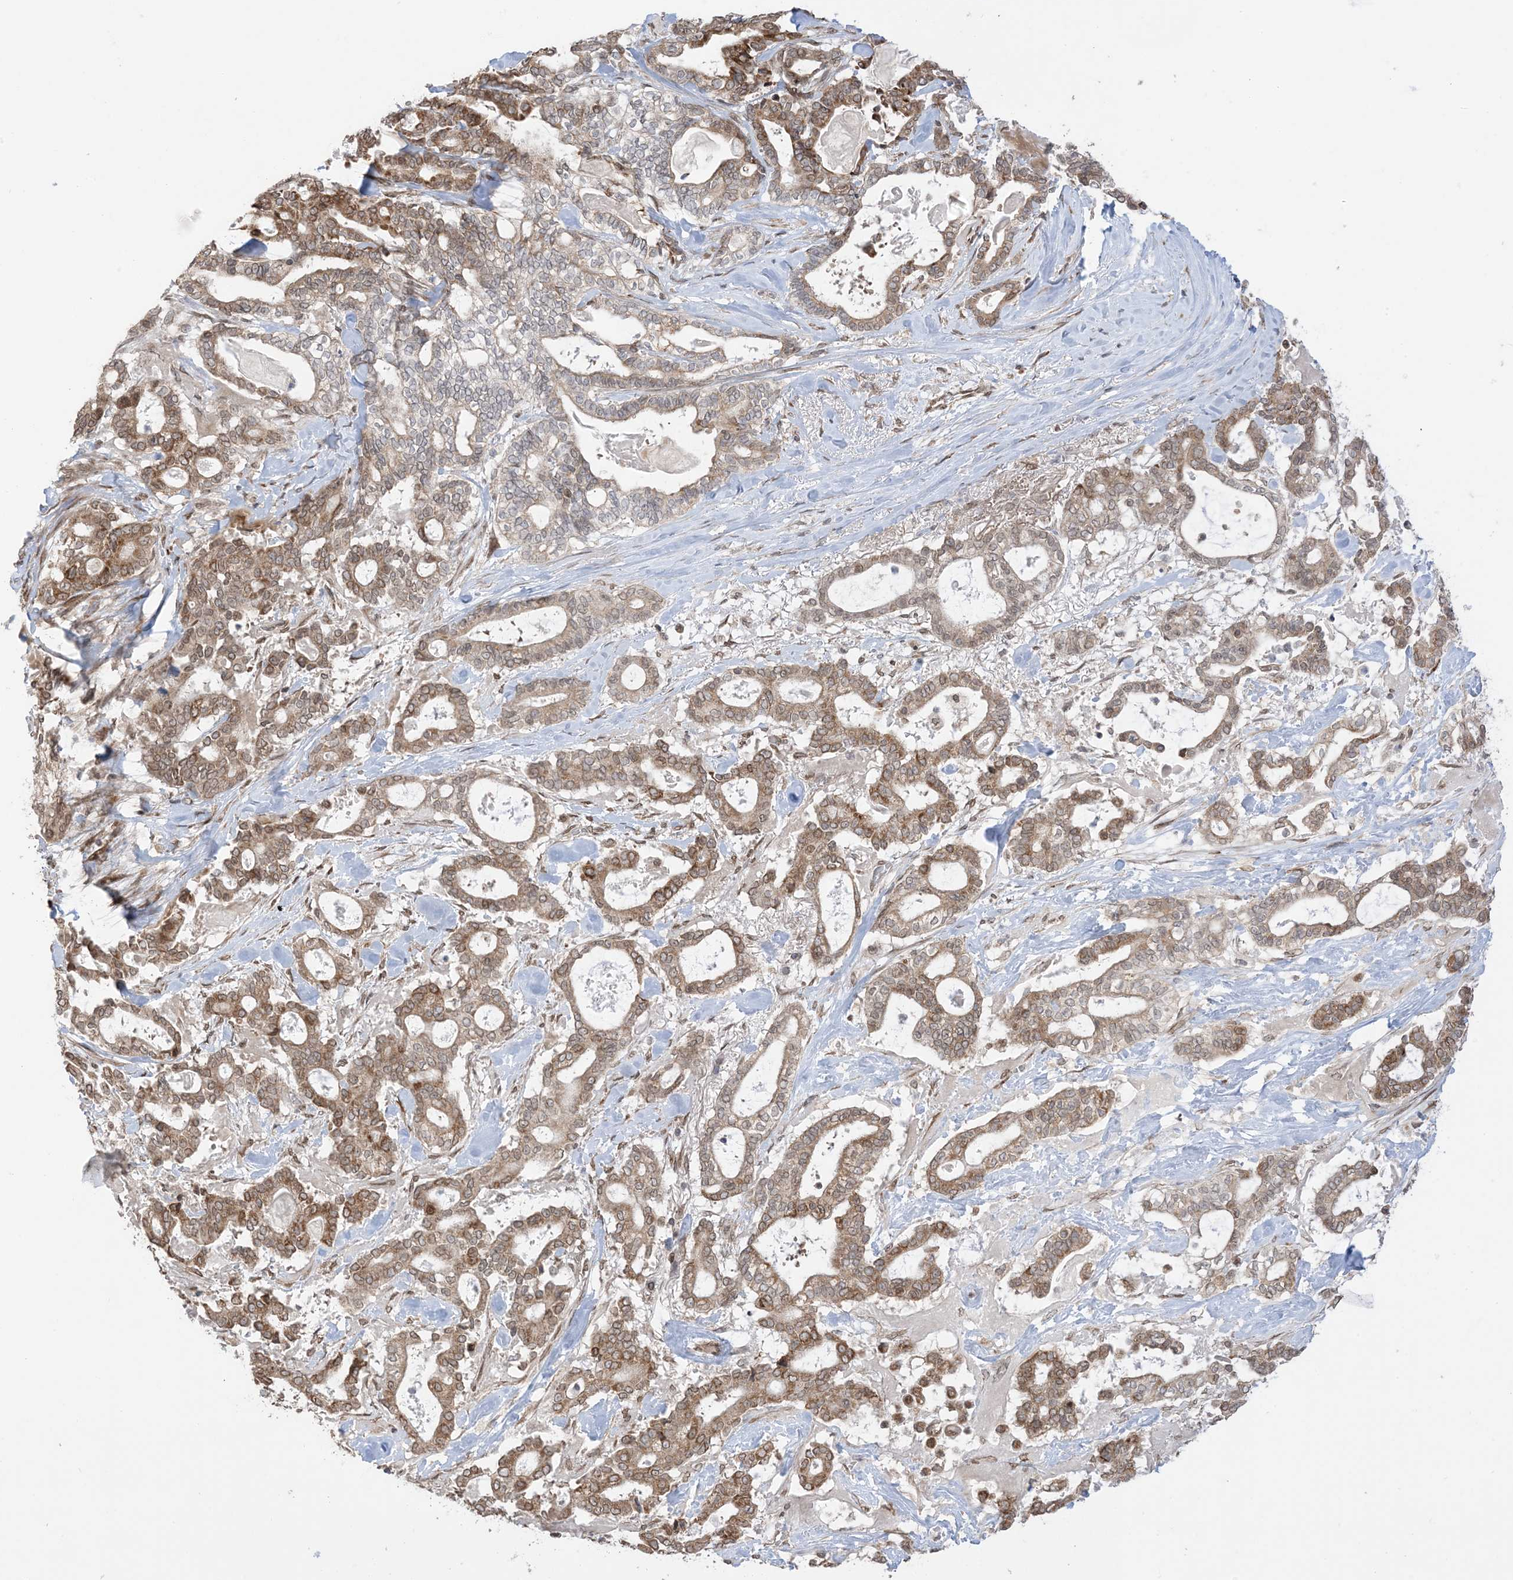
{"staining": {"intensity": "strong", "quantity": ">75%", "location": "cytoplasmic/membranous"}, "tissue": "pancreatic cancer", "cell_type": "Tumor cells", "image_type": "cancer", "snomed": [{"axis": "morphology", "description": "Adenocarcinoma, NOS"}, {"axis": "topography", "description": "Pancreas"}], "caption": "Pancreatic cancer (adenocarcinoma) stained with a brown dye exhibits strong cytoplasmic/membranous positive expression in about >75% of tumor cells.", "gene": "UBE2E2", "patient": {"sex": "male", "age": 63}}